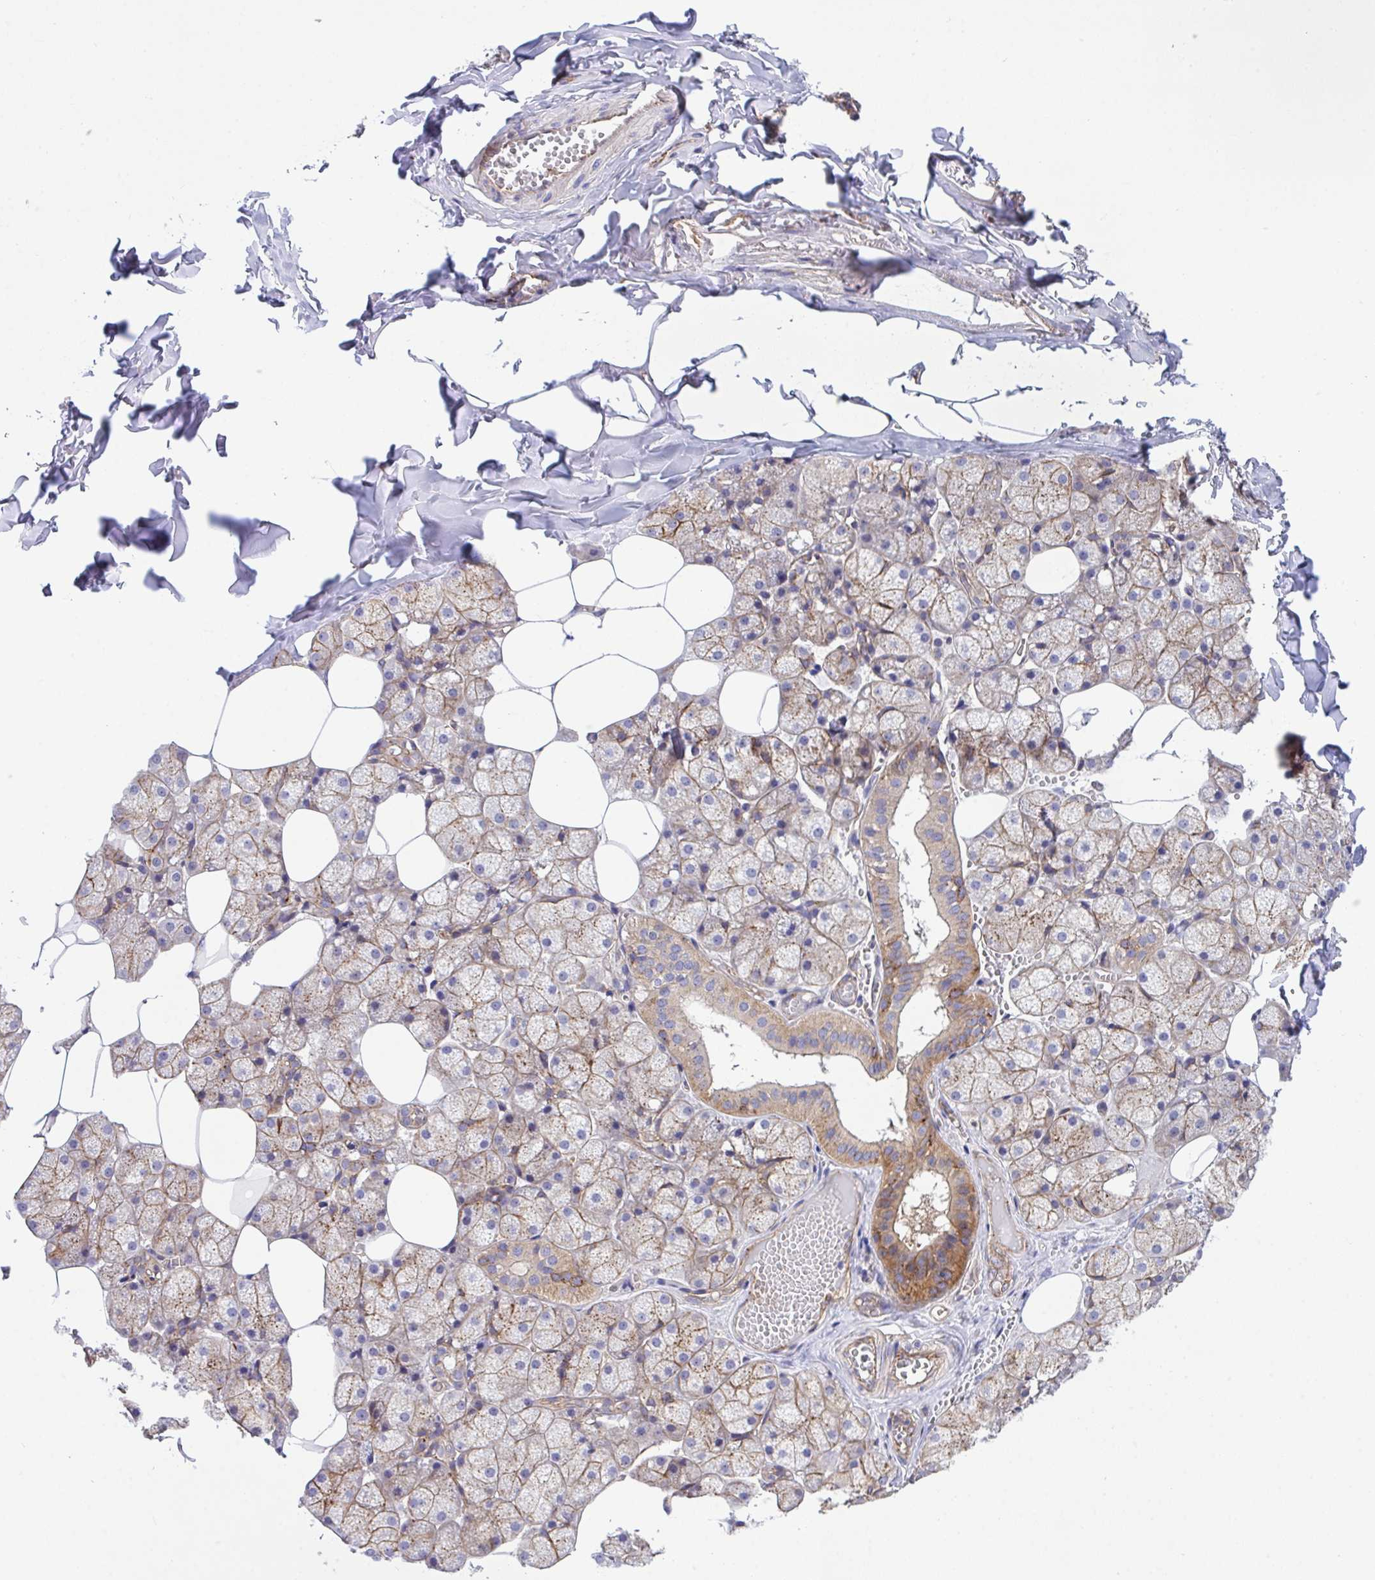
{"staining": {"intensity": "moderate", "quantity": ">75%", "location": "cytoplasmic/membranous"}, "tissue": "salivary gland", "cell_type": "Glandular cells", "image_type": "normal", "snomed": [{"axis": "morphology", "description": "Normal tissue, NOS"}, {"axis": "topography", "description": "Salivary gland"}, {"axis": "topography", "description": "Peripheral nerve tissue"}], "caption": "A micrograph of human salivary gland stained for a protein displays moderate cytoplasmic/membranous brown staining in glandular cells. (IHC, brightfield microscopy, high magnification).", "gene": "C4orf36", "patient": {"sex": "male", "age": 38}}